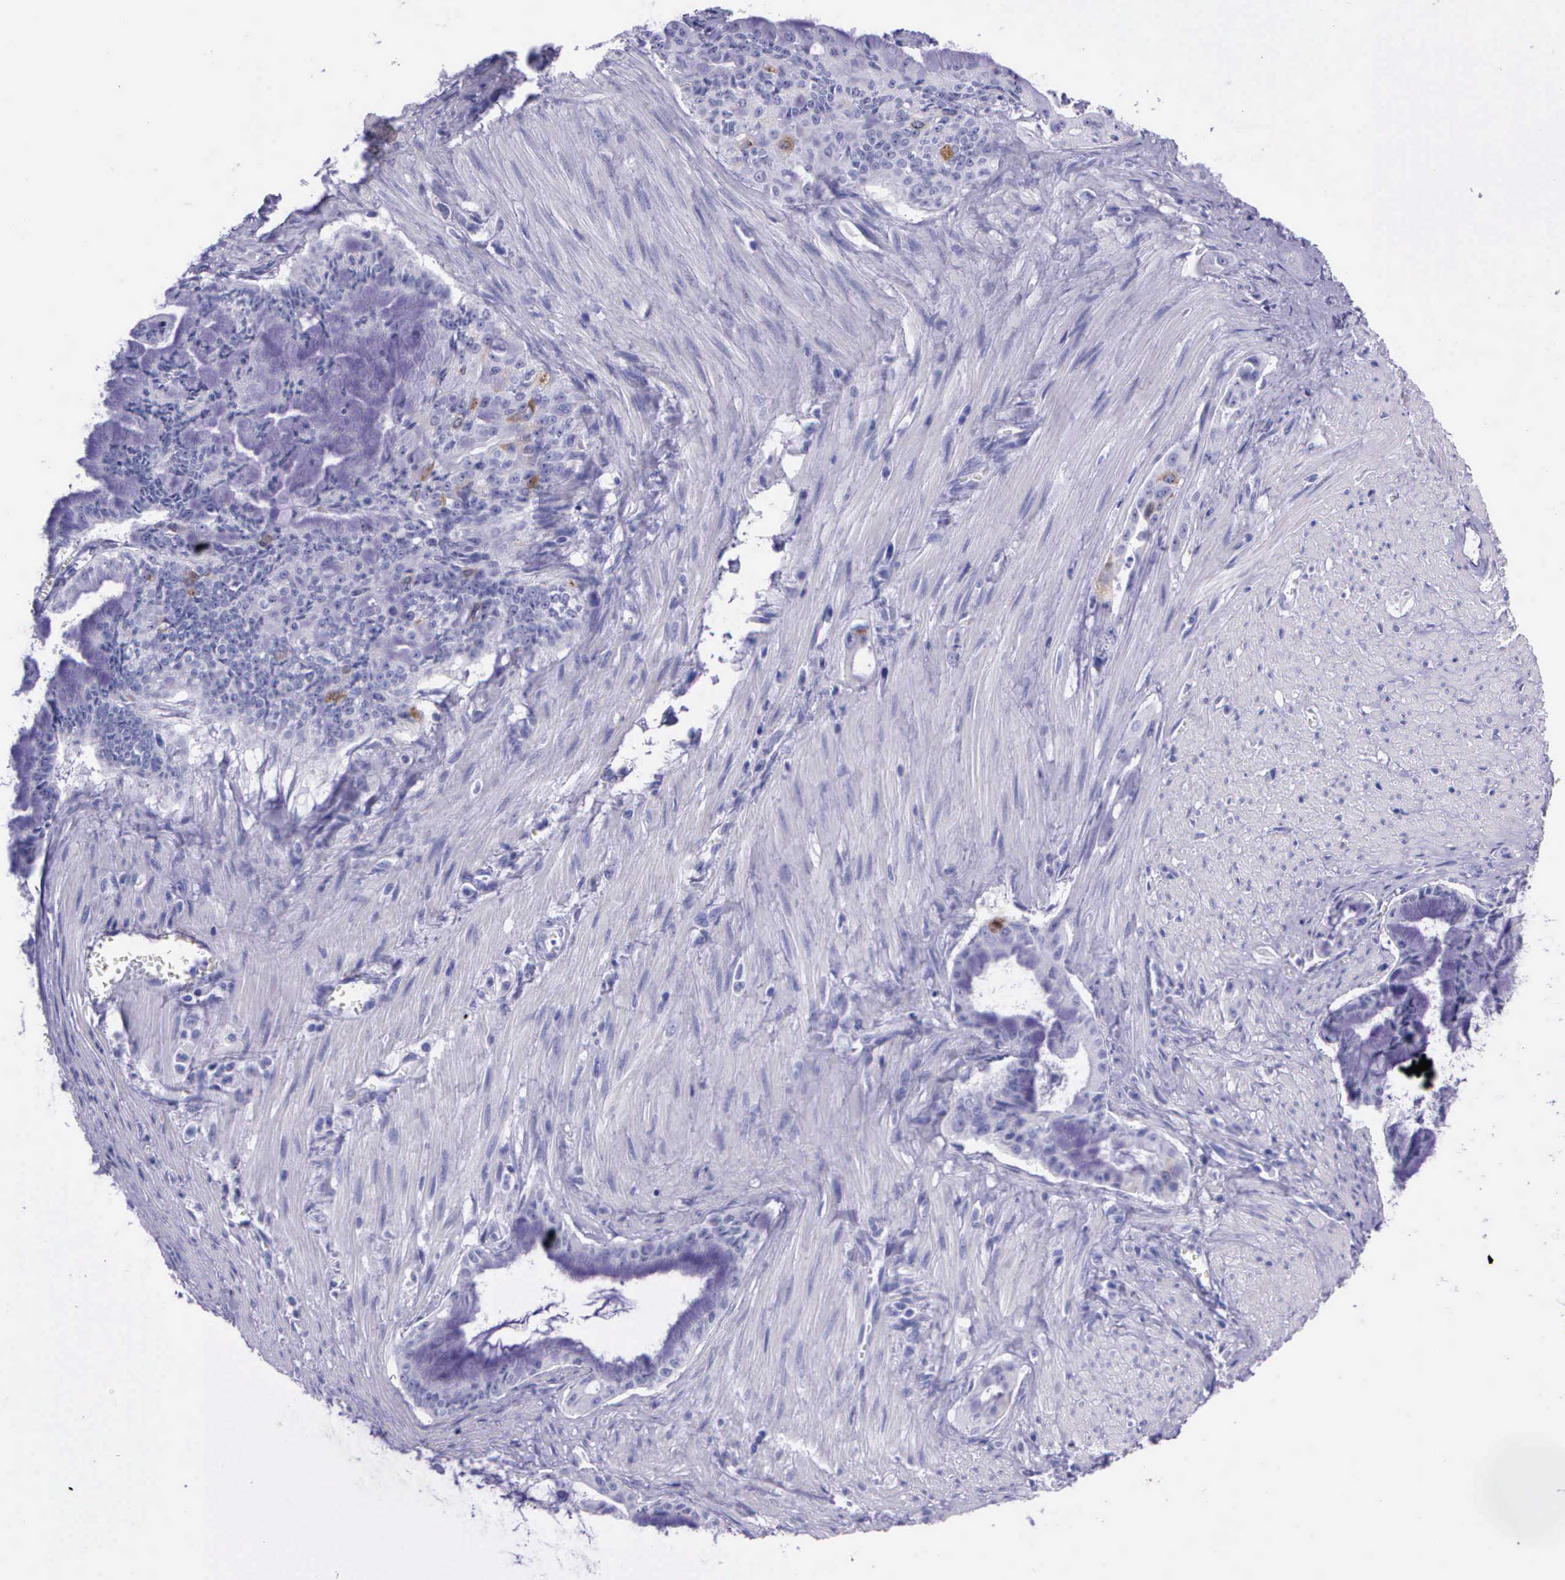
{"staining": {"intensity": "weak", "quantity": "<25%", "location": "cytoplasmic/membranous"}, "tissue": "pancreatic cancer", "cell_type": "Tumor cells", "image_type": "cancer", "snomed": [{"axis": "morphology", "description": "Adenocarcinoma, NOS"}, {"axis": "topography", "description": "Pancreas"}], "caption": "Immunohistochemical staining of human adenocarcinoma (pancreatic) shows no significant expression in tumor cells.", "gene": "CCNB1", "patient": {"sex": "male", "age": 59}}